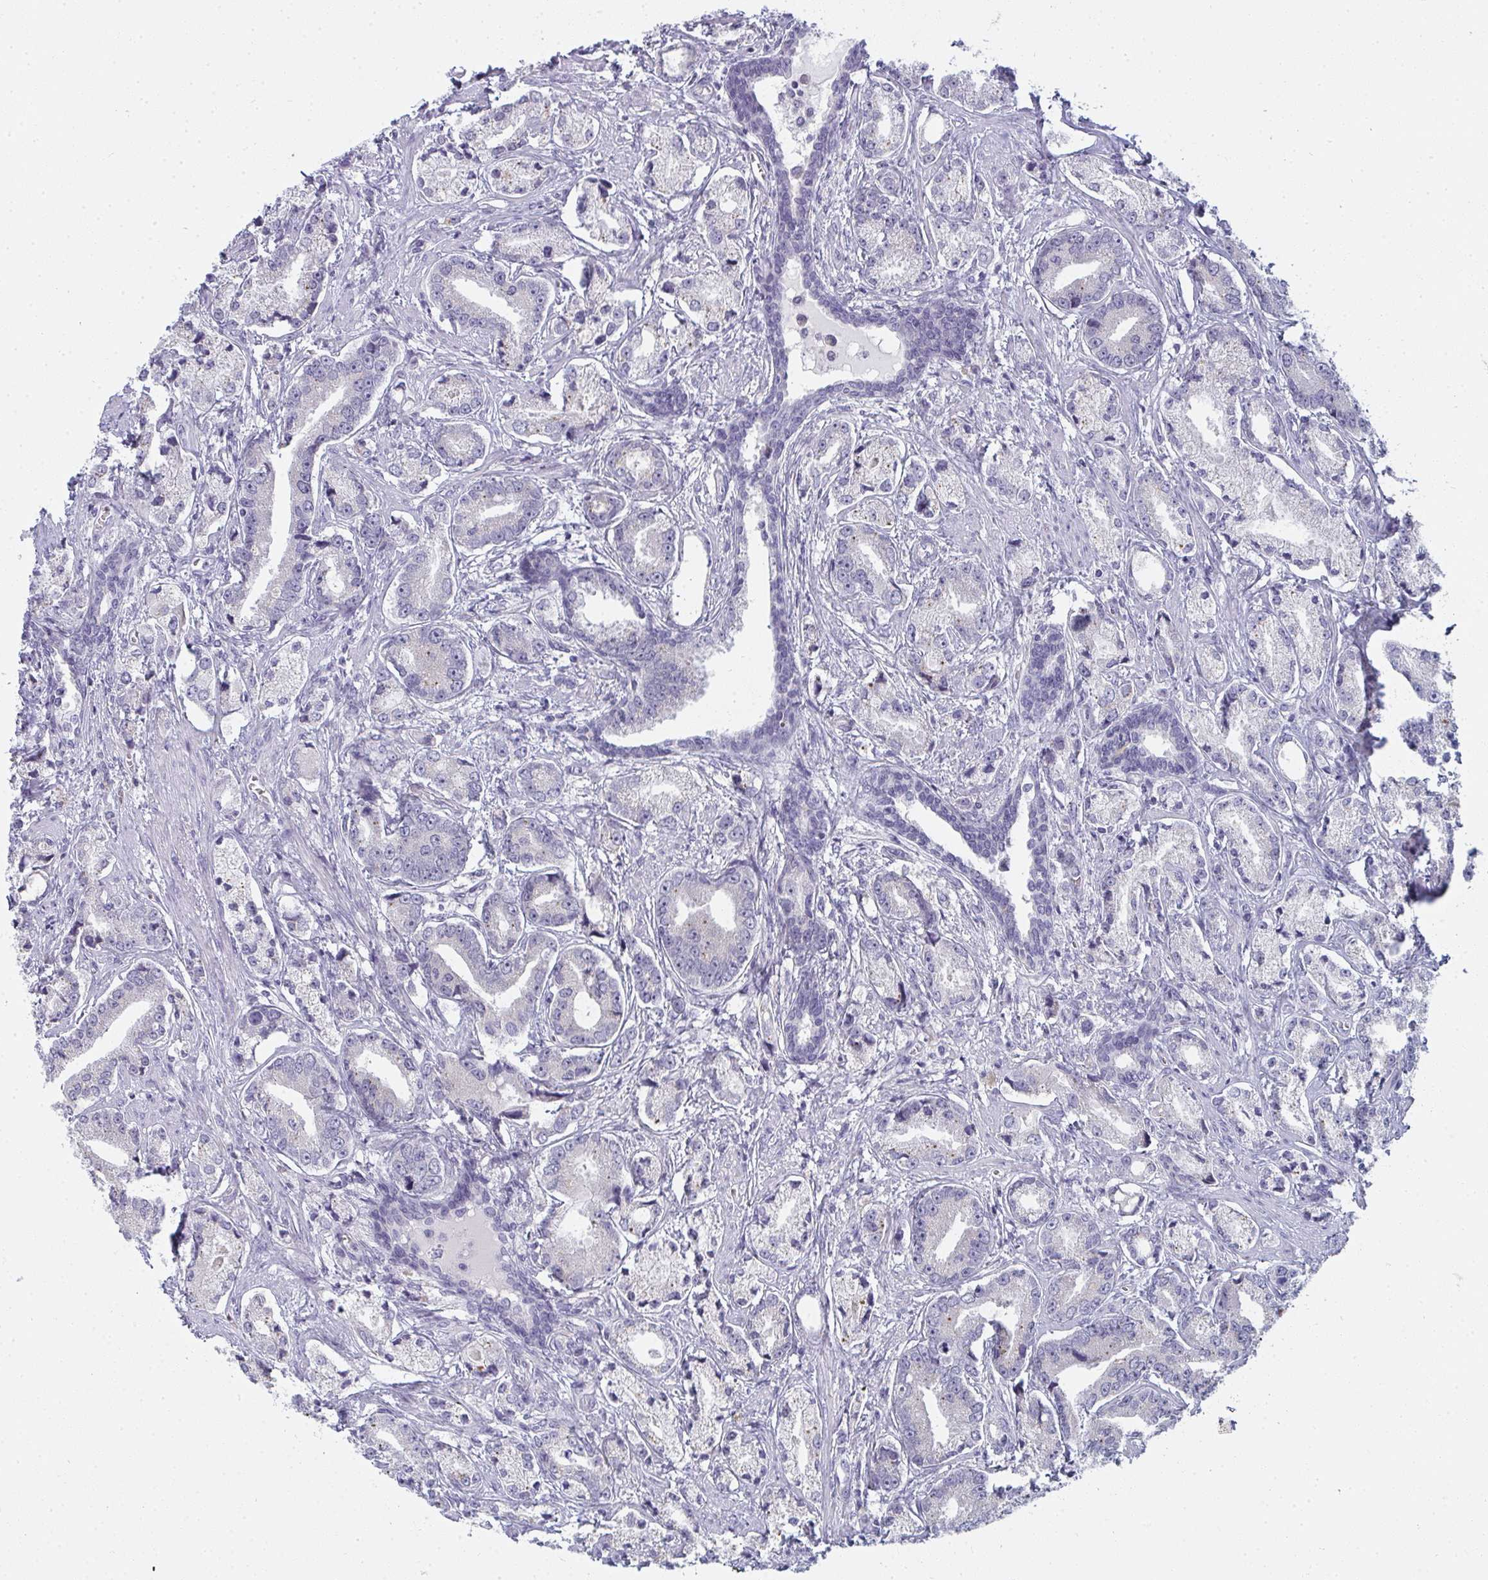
{"staining": {"intensity": "negative", "quantity": "none", "location": "none"}, "tissue": "prostate cancer", "cell_type": "Tumor cells", "image_type": "cancer", "snomed": [{"axis": "morphology", "description": "Adenocarcinoma, High grade"}, {"axis": "topography", "description": "Prostate and seminal vesicle, NOS"}], "caption": "Tumor cells are negative for protein expression in human prostate cancer.", "gene": "SHB", "patient": {"sex": "male", "age": 61}}